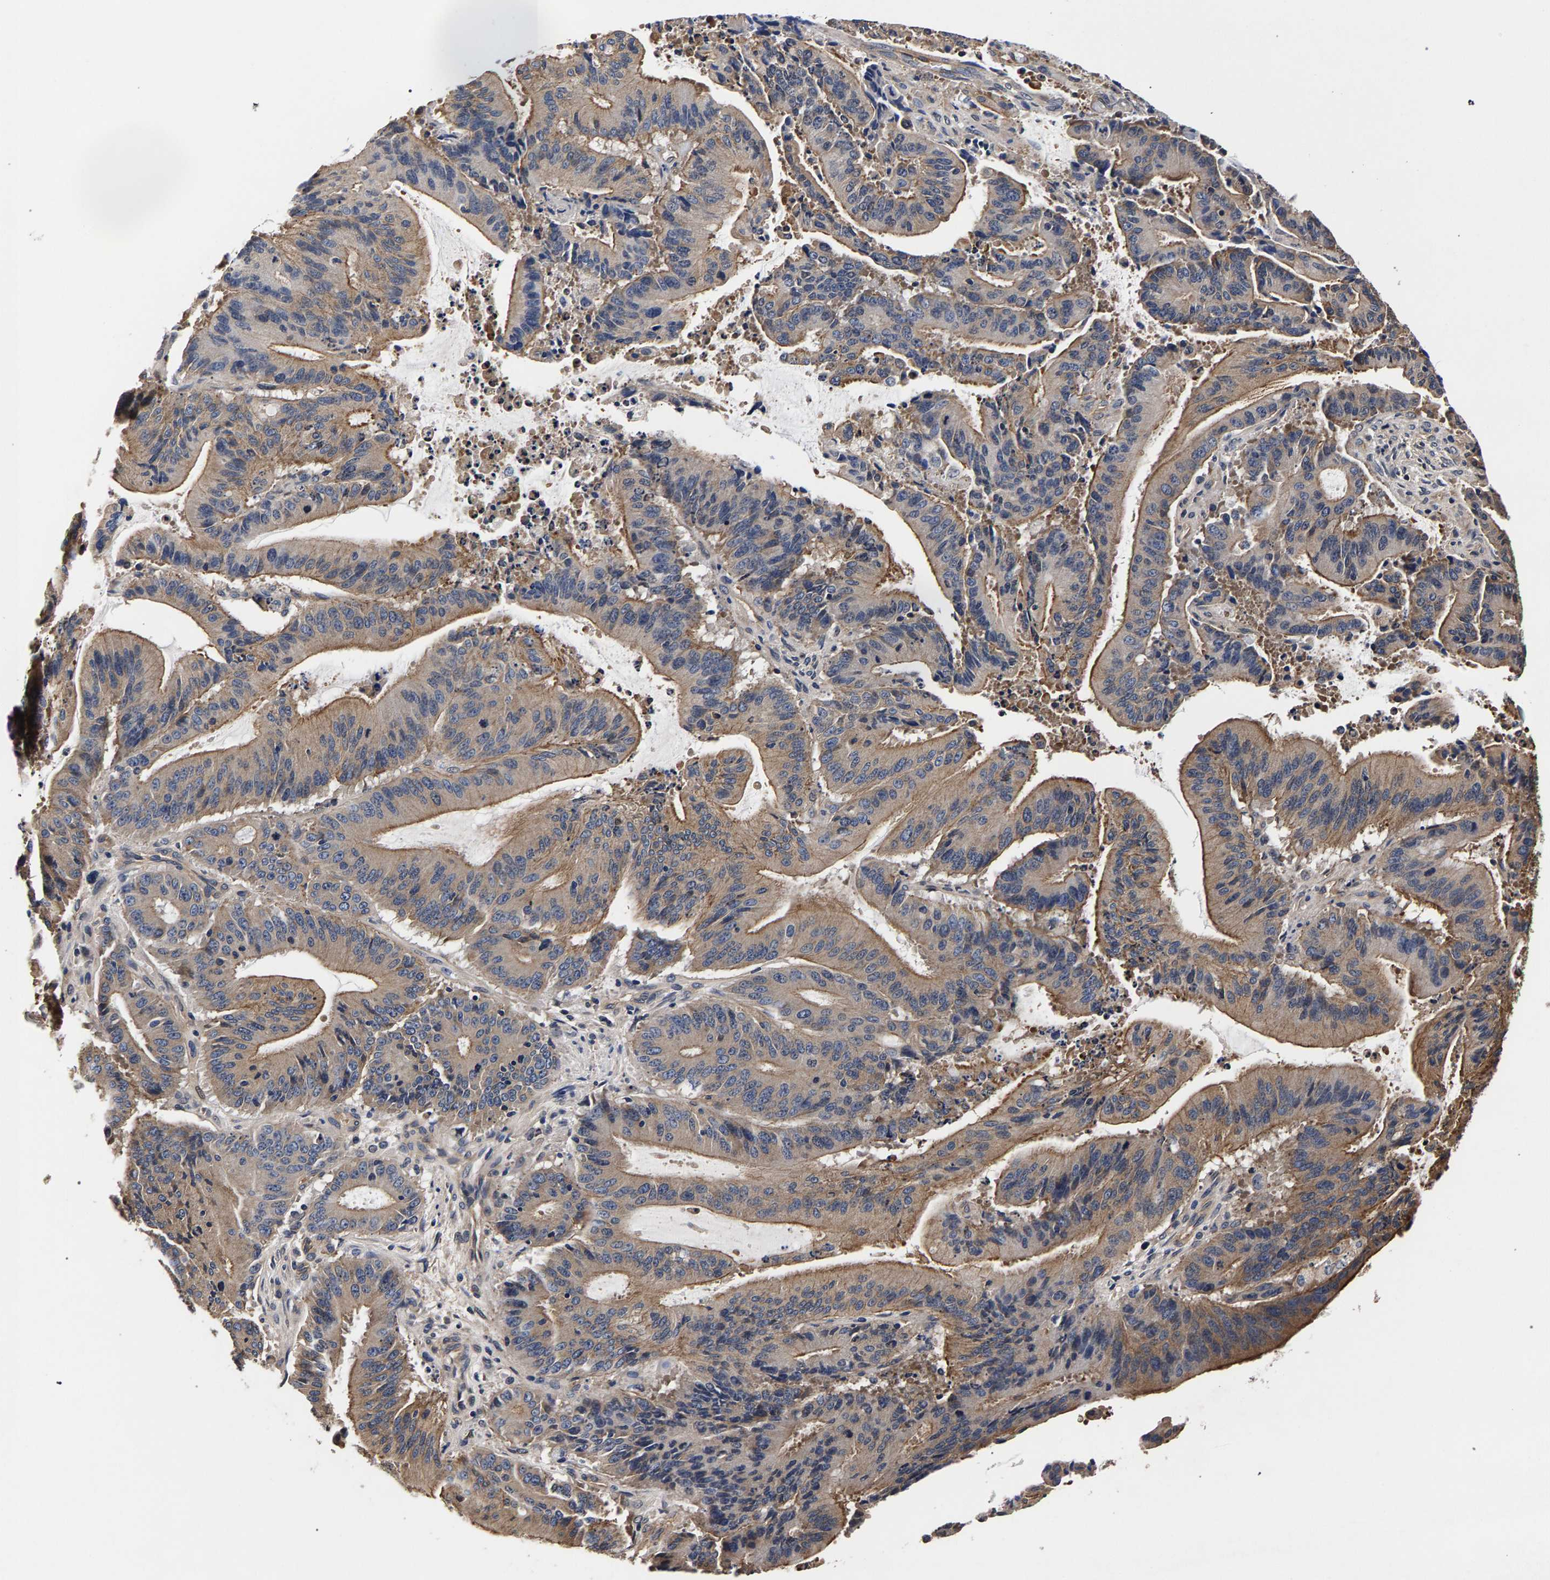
{"staining": {"intensity": "weak", "quantity": ">75%", "location": "cytoplasmic/membranous"}, "tissue": "liver cancer", "cell_type": "Tumor cells", "image_type": "cancer", "snomed": [{"axis": "morphology", "description": "Normal tissue, NOS"}, {"axis": "morphology", "description": "Cholangiocarcinoma"}, {"axis": "topography", "description": "Liver"}, {"axis": "topography", "description": "Peripheral nerve tissue"}], "caption": "Immunohistochemical staining of liver cancer (cholangiocarcinoma) demonstrates weak cytoplasmic/membranous protein positivity in about >75% of tumor cells. (Stains: DAB (3,3'-diaminobenzidine) in brown, nuclei in blue, Microscopy: brightfield microscopy at high magnification).", "gene": "MARCHF7", "patient": {"sex": "female", "age": 73}}